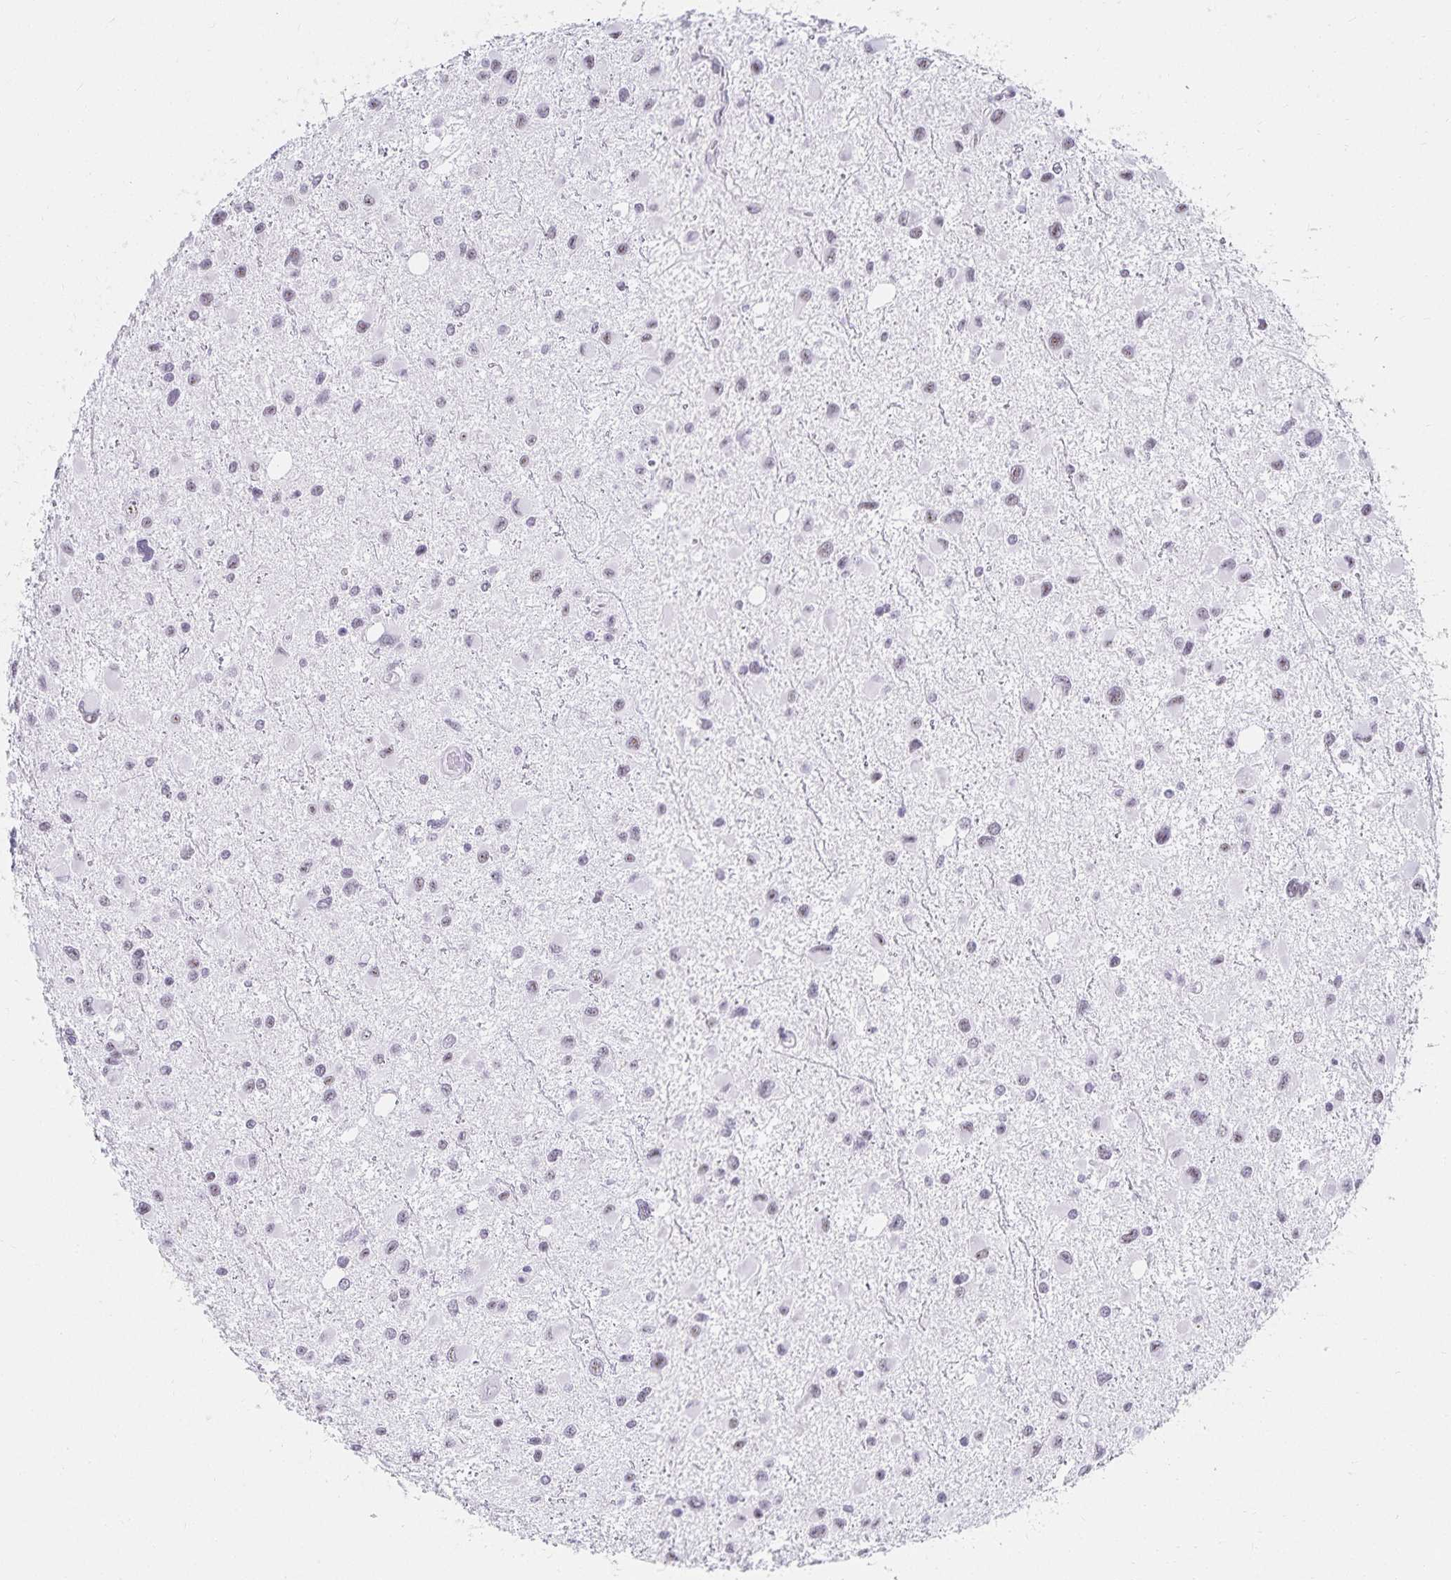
{"staining": {"intensity": "negative", "quantity": "none", "location": "none"}, "tissue": "glioma", "cell_type": "Tumor cells", "image_type": "cancer", "snomed": [{"axis": "morphology", "description": "Glioma, malignant, Low grade"}, {"axis": "topography", "description": "Brain"}], "caption": "This micrograph is of malignant glioma (low-grade) stained with immunohistochemistry (IHC) to label a protein in brown with the nuclei are counter-stained blue. There is no expression in tumor cells. (Stains: DAB immunohistochemistry with hematoxylin counter stain, Microscopy: brightfield microscopy at high magnification).", "gene": "C20orf85", "patient": {"sex": "female", "age": 32}}